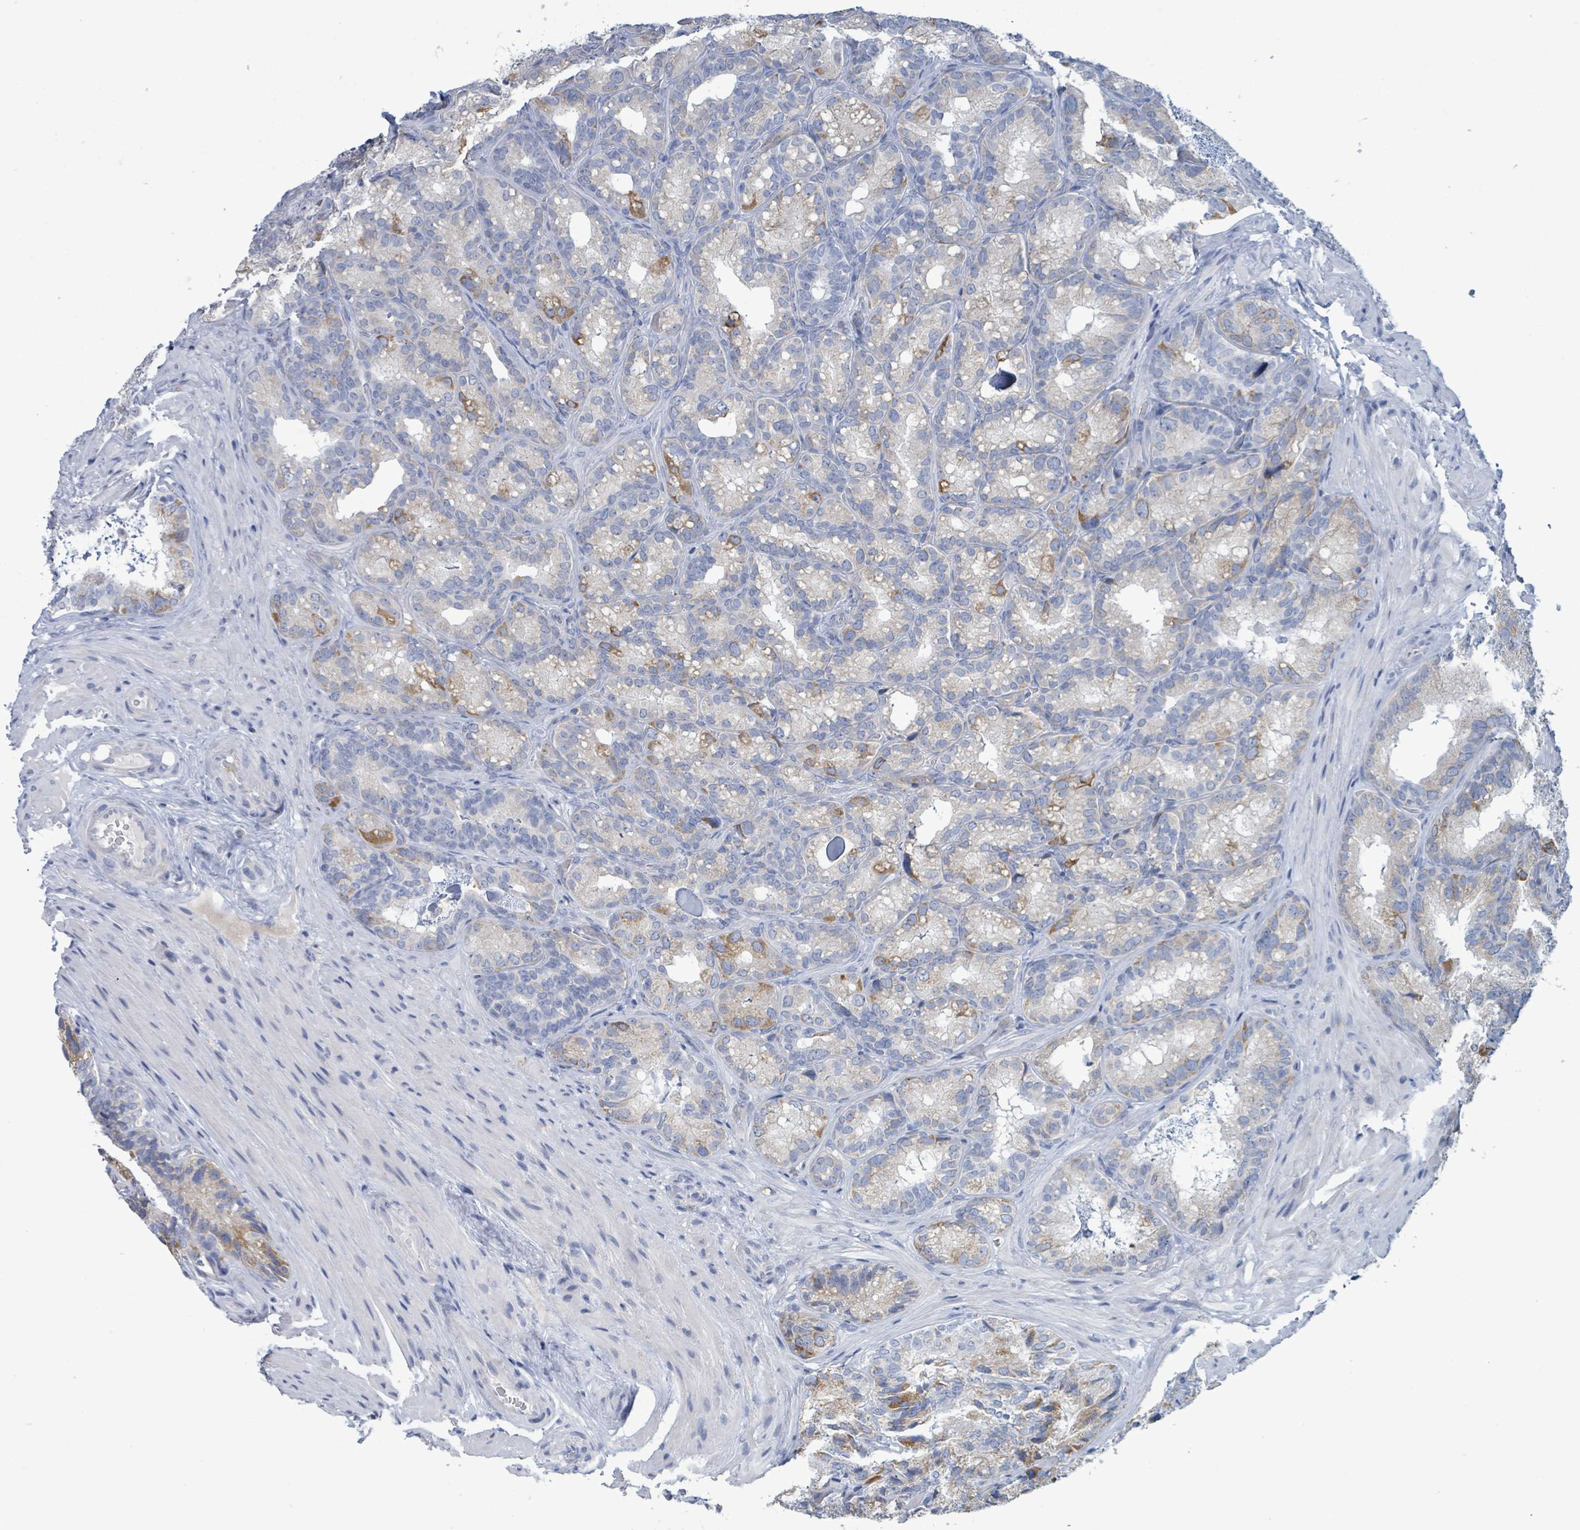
{"staining": {"intensity": "moderate", "quantity": "<25%", "location": "cytoplasmic/membranous"}, "tissue": "seminal vesicle", "cell_type": "Glandular cells", "image_type": "normal", "snomed": [{"axis": "morphology", "description": "Normal tissue, NOS"}, {"axis": "topography", "description": "Seminal veicle"}], "caption": "Glandular cells show moderate cytoplasmic/membranous expression in approximately <25% of cells in benign seminal vesicle.", "gene": "AKR1C4", "patient": {"sex": "male", "age": 58}}